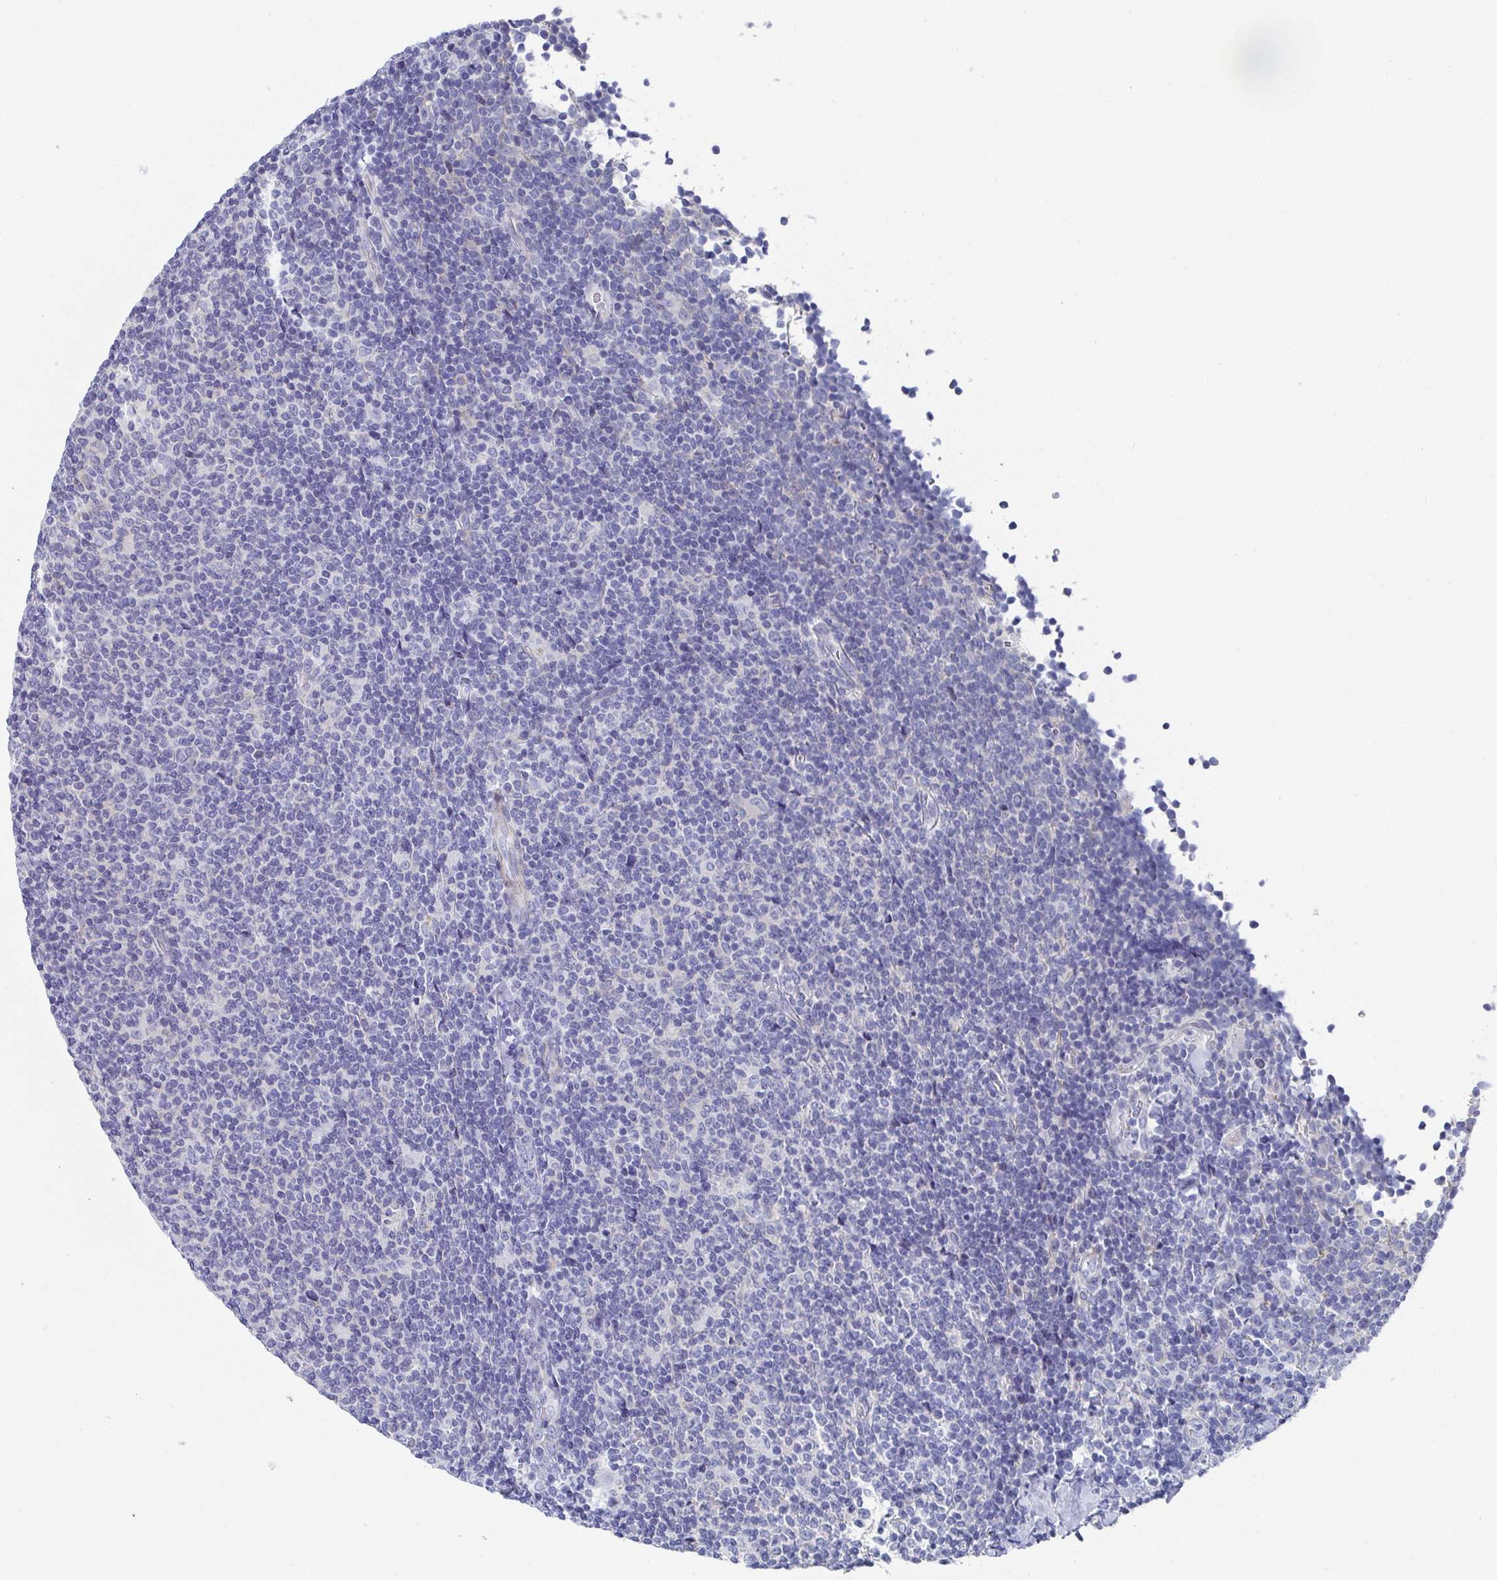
{"staining": {"intensity": "negative", "quantity": "none", "location": "none"}, "tissue": "lymphoma", "cell_type": "Tumor cells", "image_type": "cancer", "snomed": [{"axis": "morphology", "description": "Malignant lymphoma, non-Hodgkin's type, Low grade"}, {"axis": "topography", "description": "Lymph node"}], "caption": "Photomicrograph shows no protein expression in tumor cells of malignant lymphoma, non-Hodgkin's type (low-grade) tissue.", "gene": "ZFP82", "patient": {"sex": "male", "age": 52}}